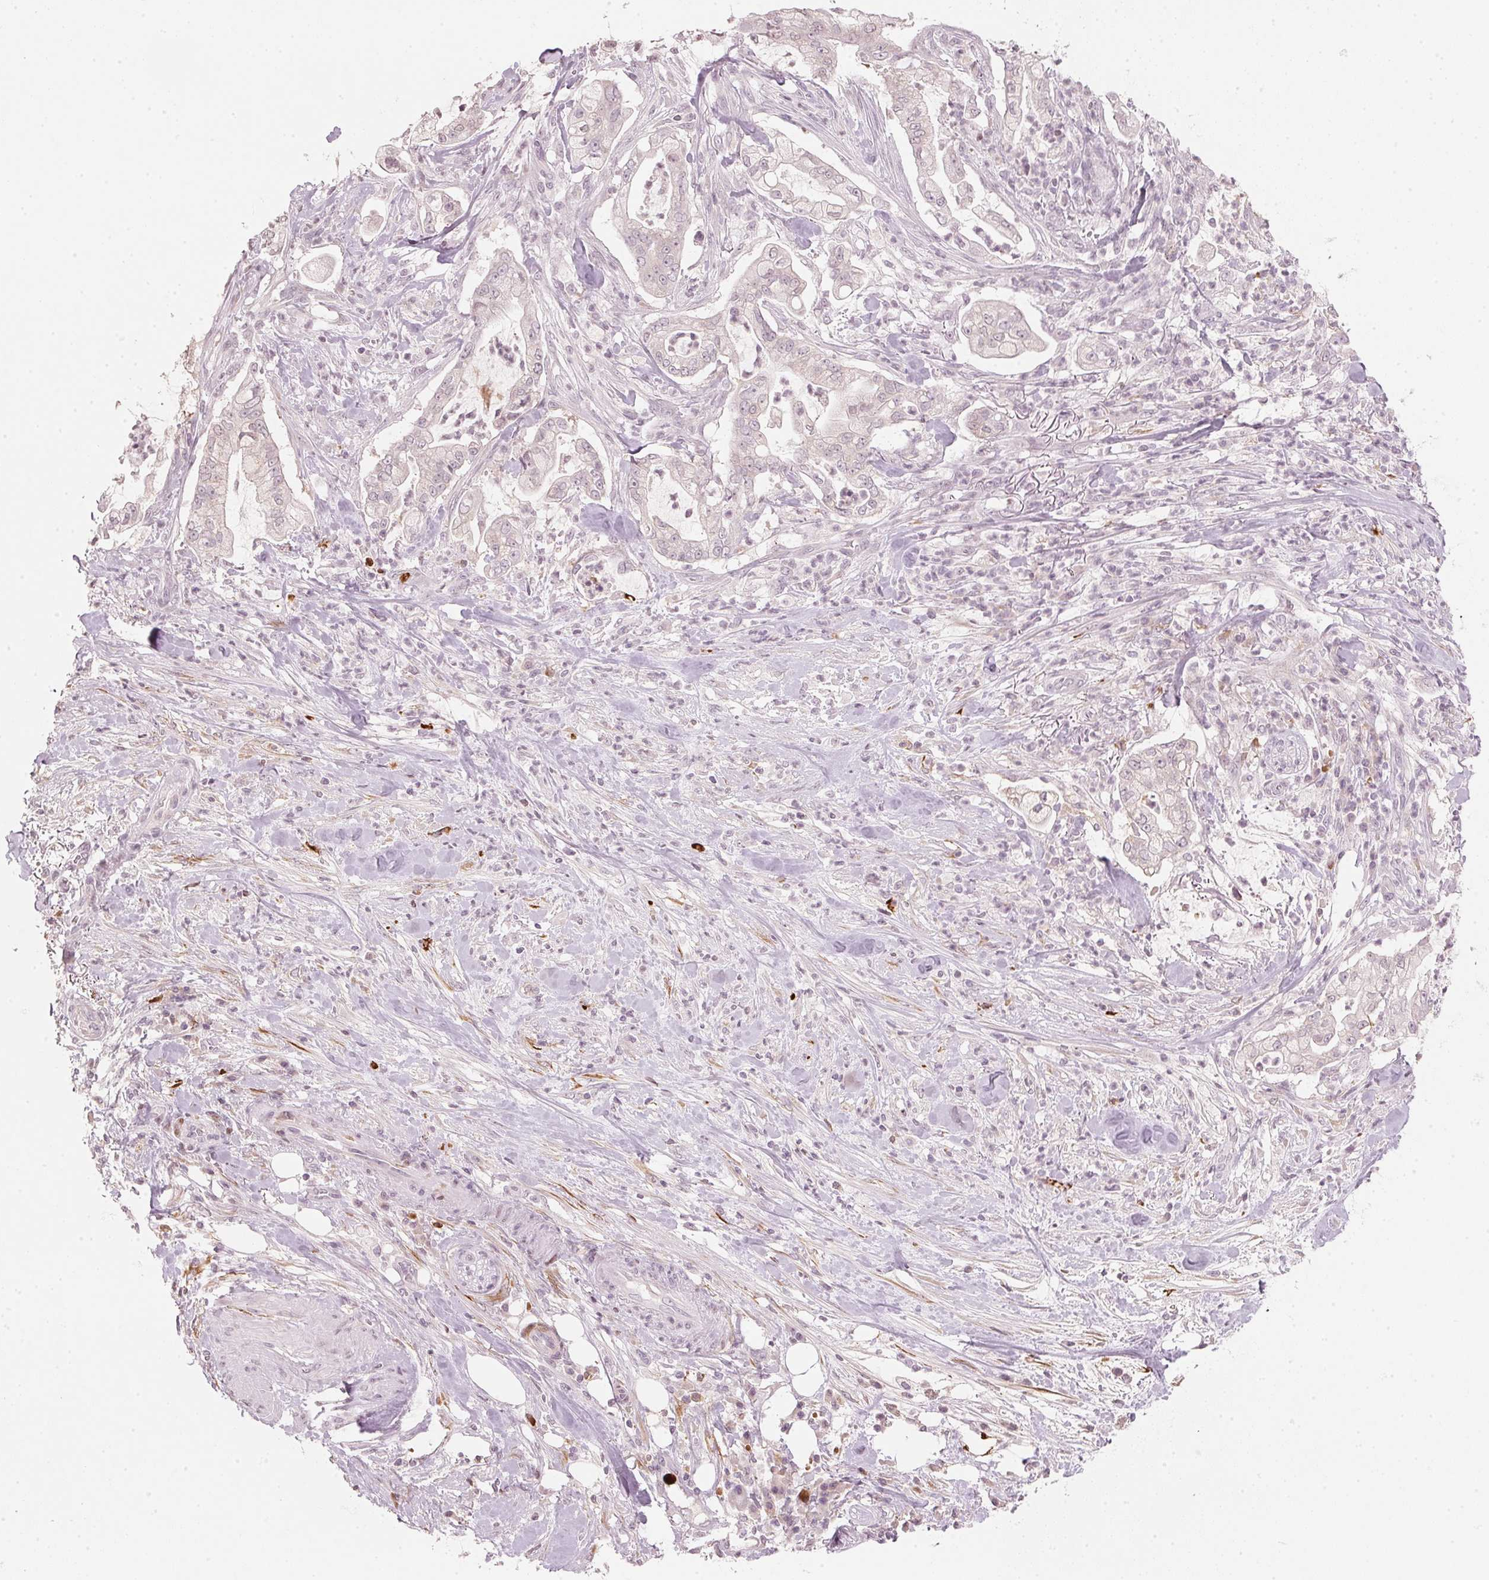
{"staining": {"intensity": "negative", "quantity": "none", "location": "none"}, "tissue": "pancreatic cancer", "cell_type": "Tumor cells", "image_type": "cancer", "snomed": [{"axis": "morphology", "description": "Adenocarcinoma, NOS"}, {"axis": "topography", "description": "Pancreas"}], "caption": "An immunohistochemistry photomicrograph of pancreatic adenocarcinoma is shown. There is no staining in tumor cells of pancreatic adenocarcinoma.", "gene": "SFRP4", "patient": {"sex": "female", "age": 69}}